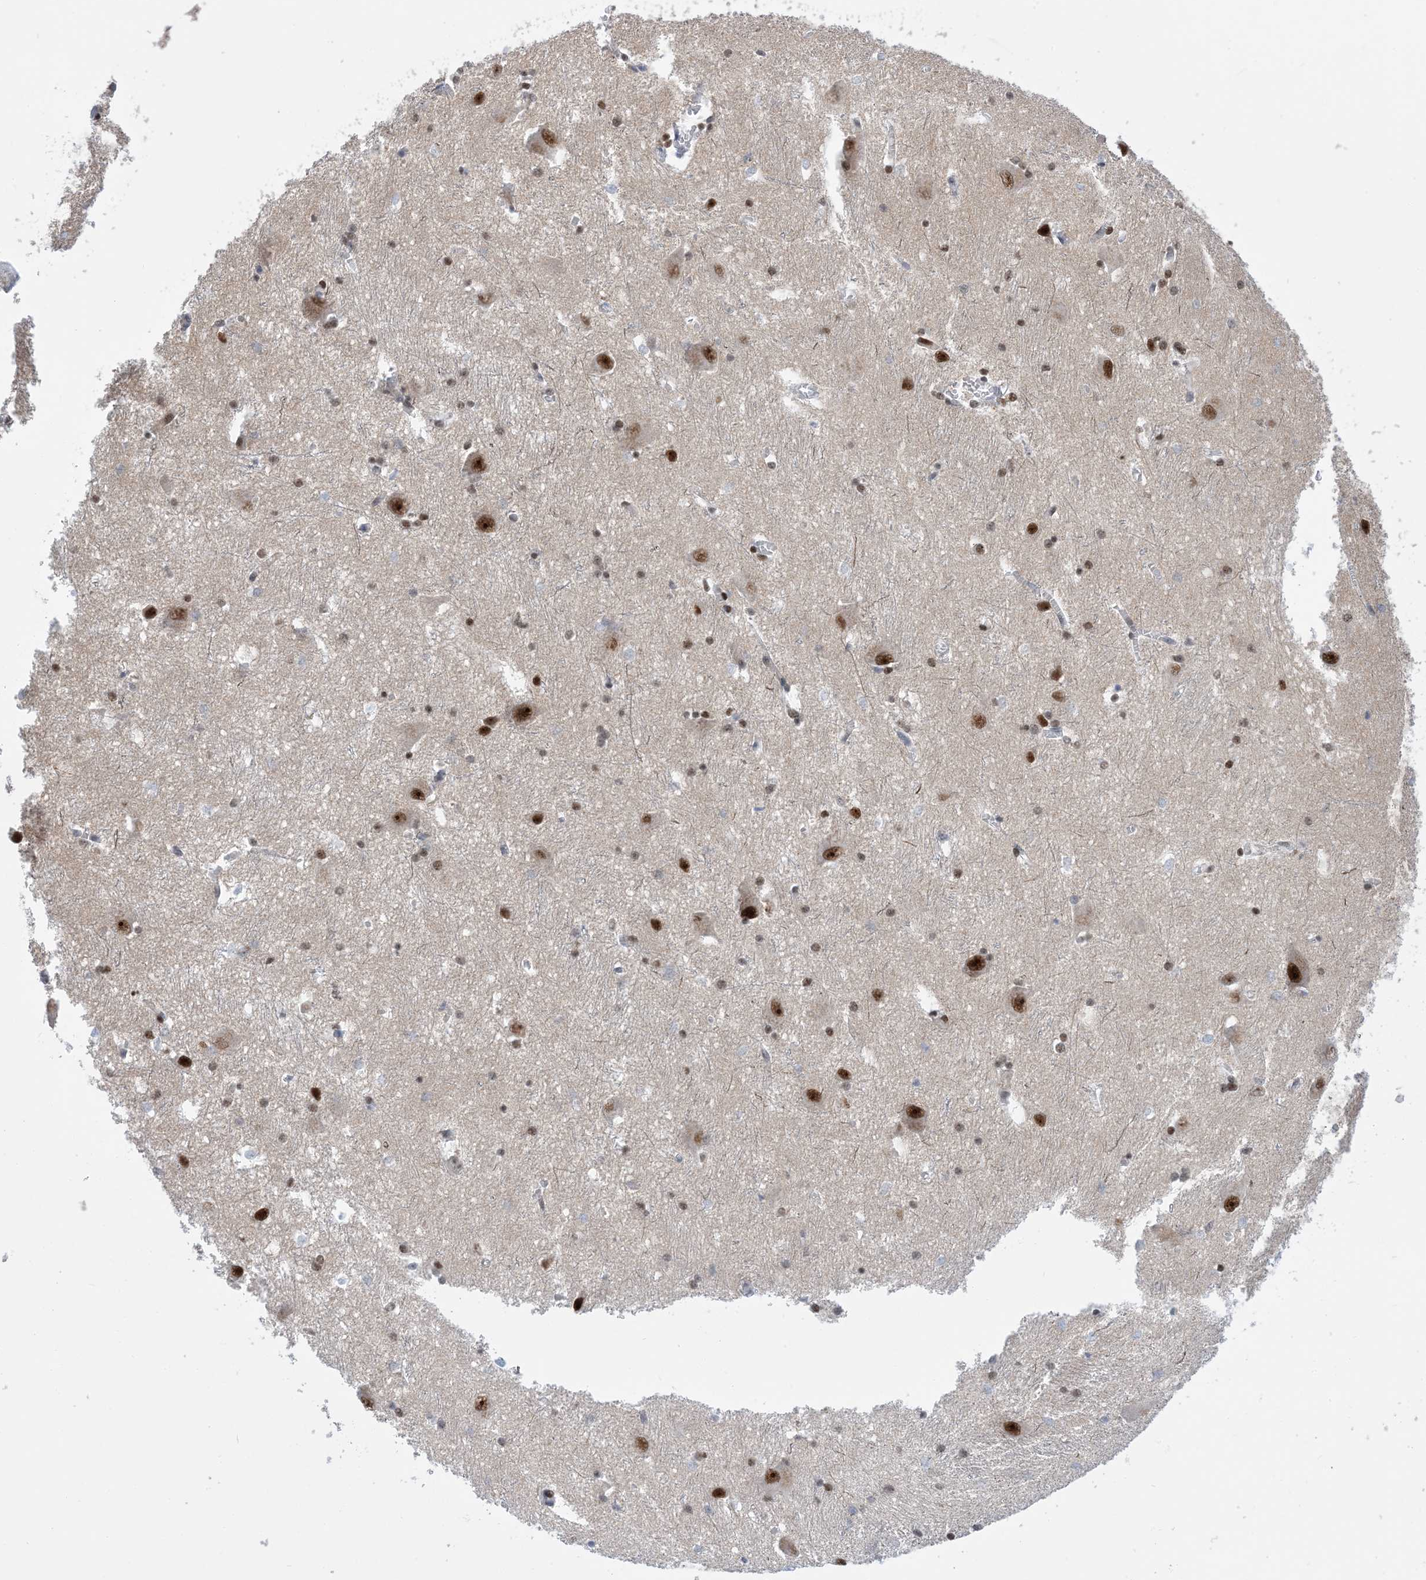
{"staining": {"intensity": "moderate", "quantity": "25%-75%", "location": "nuclear"}, "tissue": "caudate", "cell_type": "Glial cells", "image_type": "normal", "snomed": [{"axis": "morphology", "description": "Normal tissue, NOS"}, {"axis": "topography", "description": "Lateral ventricle wall"}], "caption": "Immunohistochemistry (IHC) micrograph of unremarkable caudate: caudate stained using IHC reveals medium levels of moderate protein expression localized specifically in the nuclear of glial cells, appearing as a nuclear brown color.", "gene": "TSPYL1", "patient": {"sex": "male", "age": 37}}